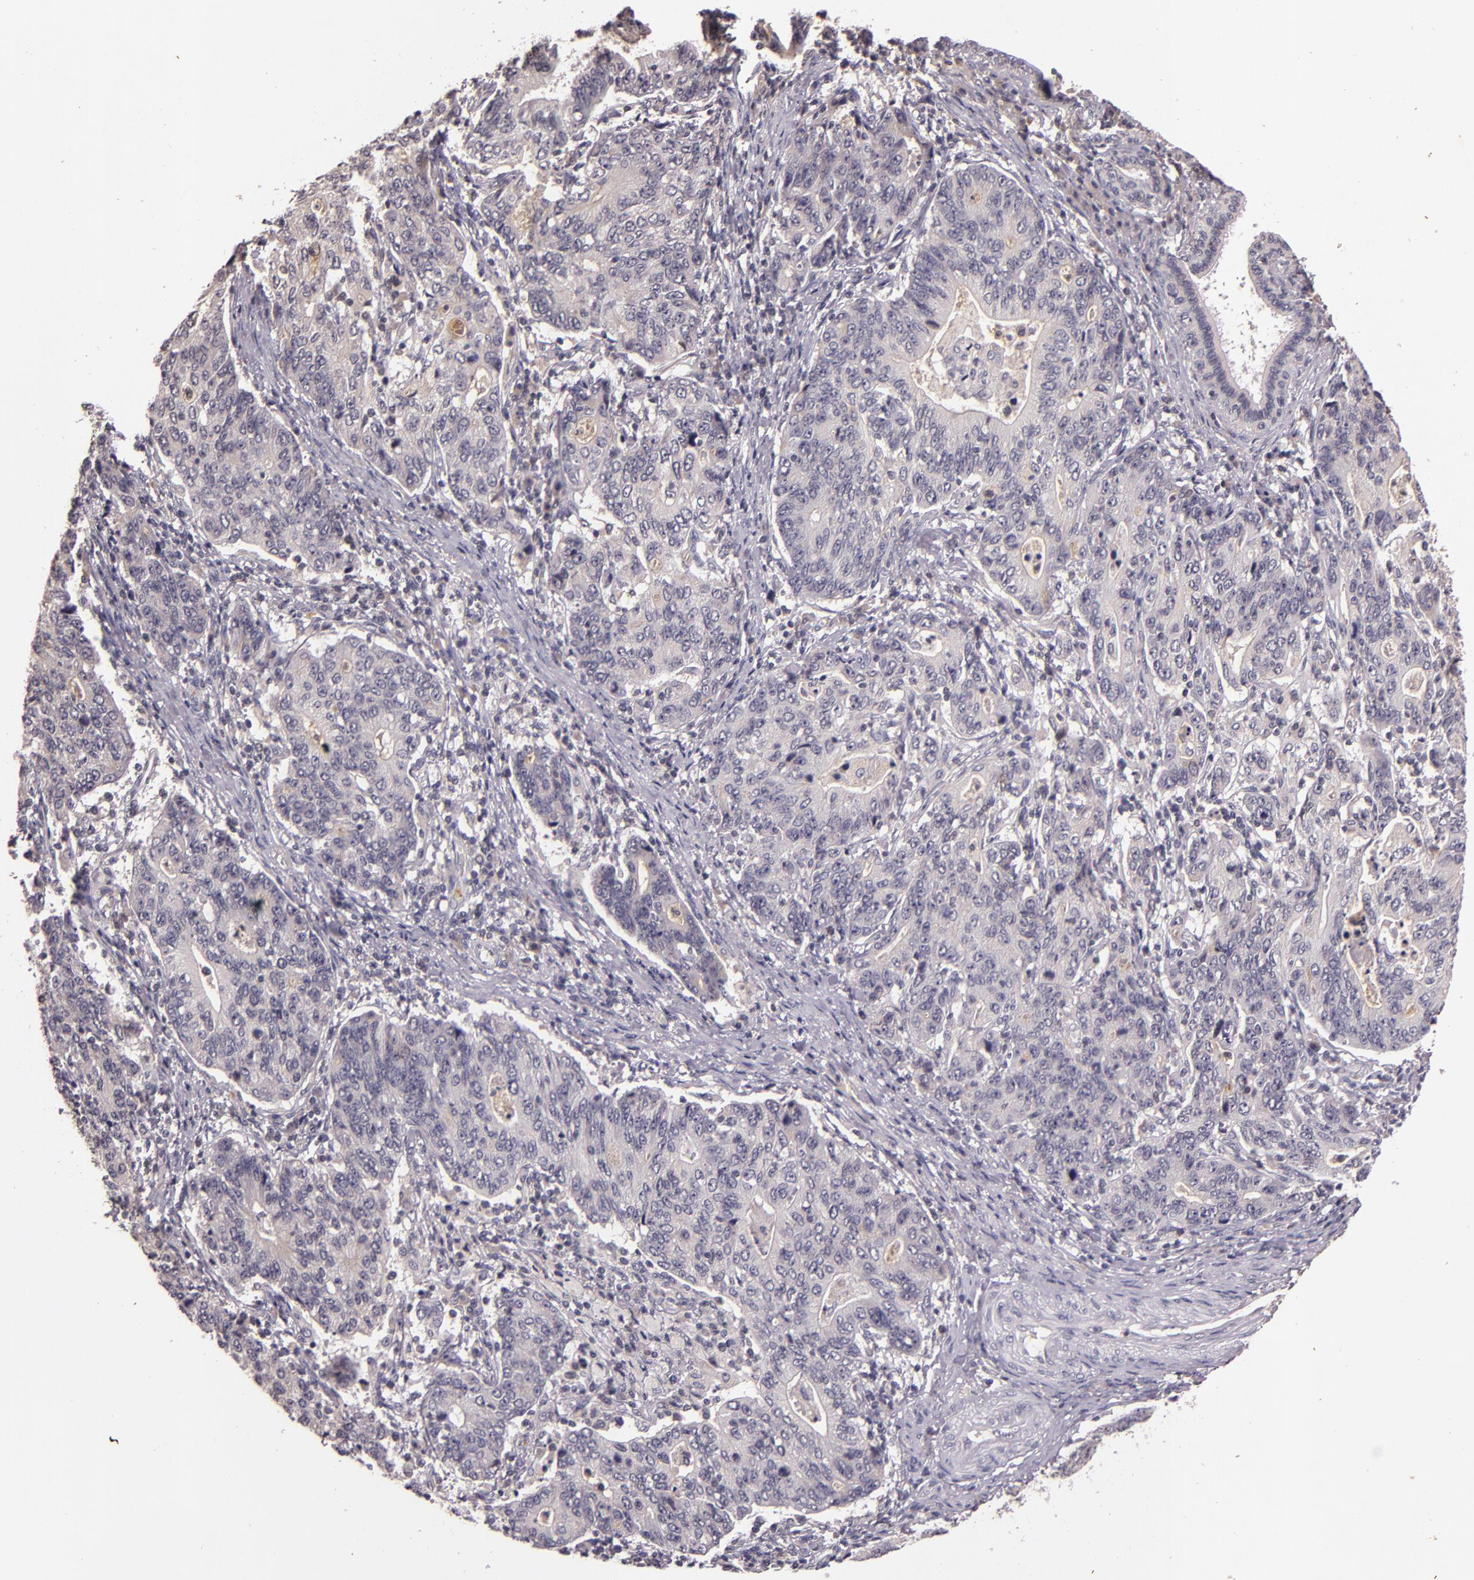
{"staining": {"intensity": "negative", "quantity": "none", "location": "none"}, "tissue": "stomach cancer", "cell_type": "Tumor cells", "image_type": "cancer", "snomed": [{"axis": "morphology", "description": "Adenocarcinoma, NOS"}, {"axis": "topography", "description": "Esophagus"}, {"axis": "topography", "description": "Stomach"}], "caption": "An immunohistochemistry image of stomach cancer is shown. There is no staining in tumor cells of stomach cancer.", "gene": "TFF1", "patient": {"sex": "male", "age": 74}}